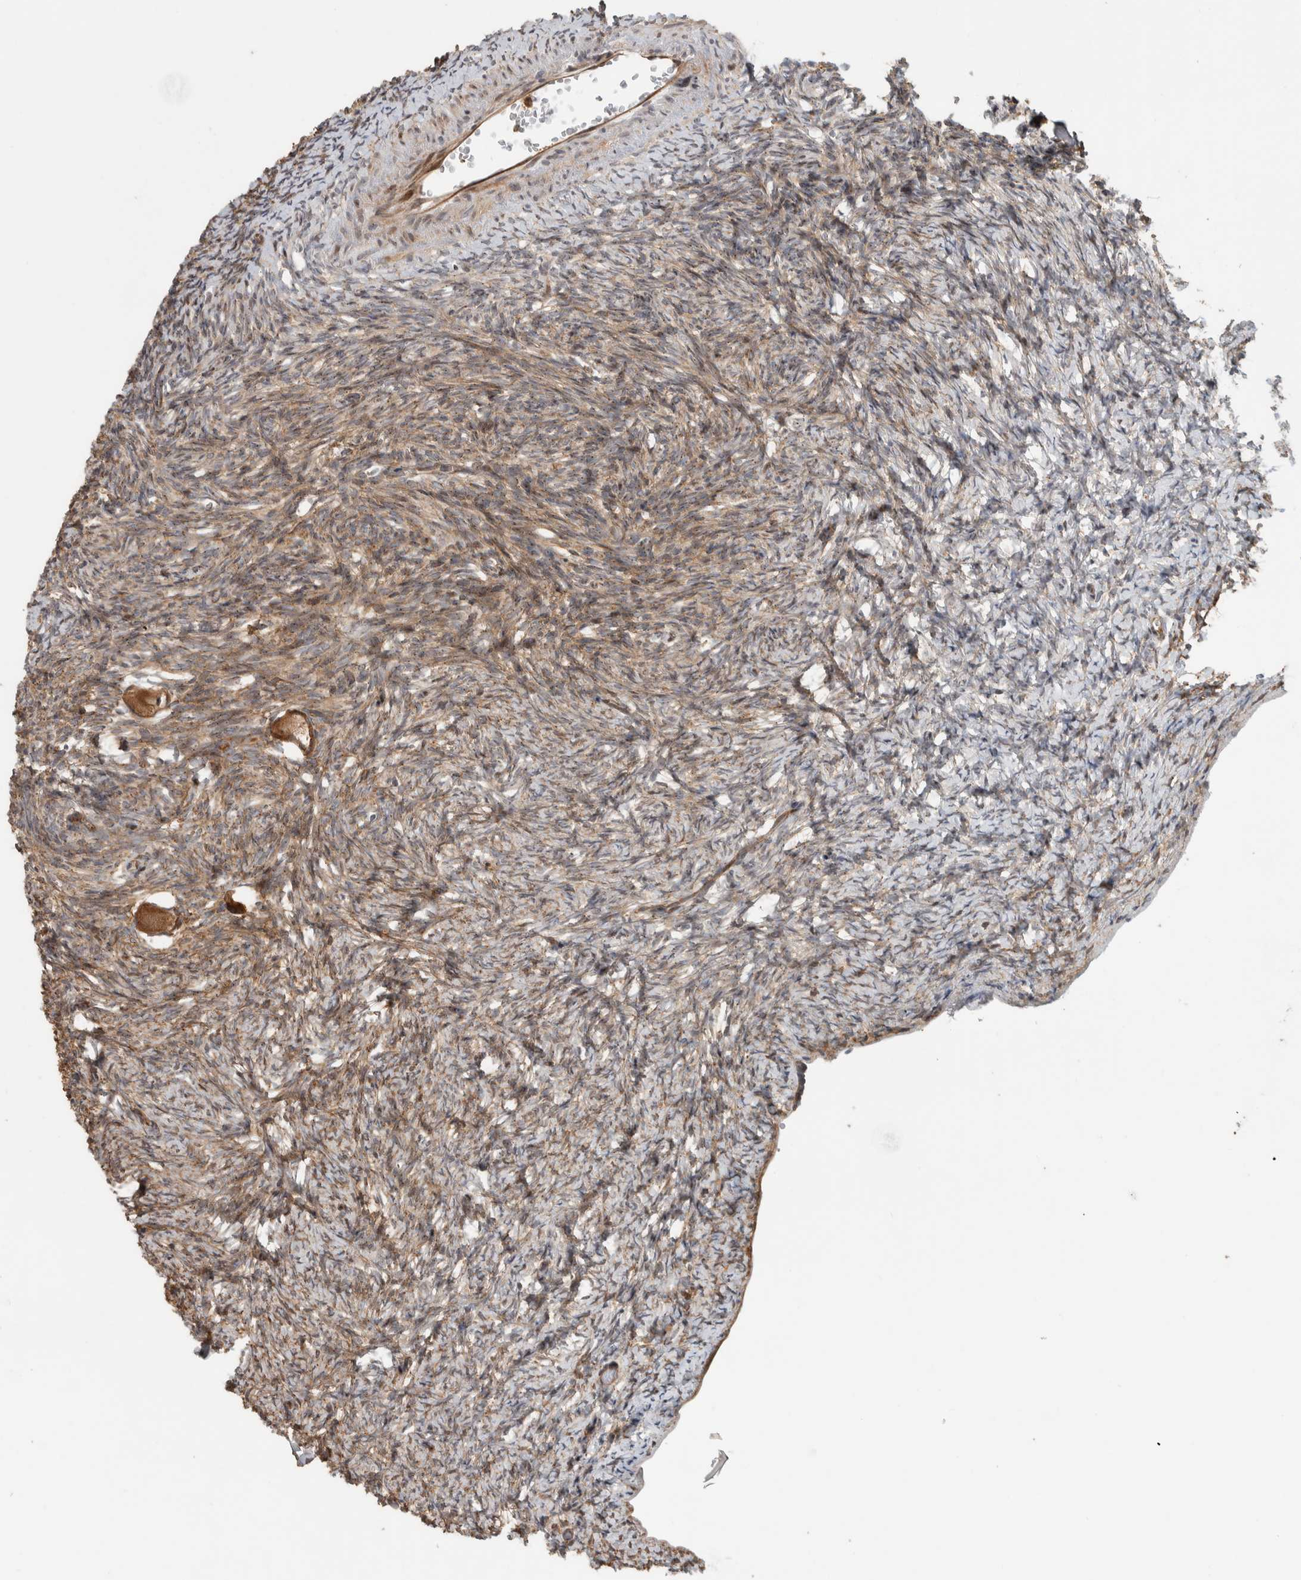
{"staining": {"intensity": "moderate", "quantity": ">75%", "location": "cytoplasmic/membranous"}, "tissue": "ovary", "cell_type": "Follicle cells", "image_type": "normal", "snomed": [{"axis": "morphology", "description": "Normal tissue, NOS"}, {"axis": "topography", "description": "Ovary"}], "caption": "Immunohistochemical staining of unremarkable human ovary reveals moderate cytoplasmic/membranous protein positivity in approximately >75% of follicle cells. (DAB (3,3'-diaminobenzidine) IHC with brightfield microscopy, high magnification).", "gene": "CNTROB", "patient": {"sex": "female", "age": 34}}